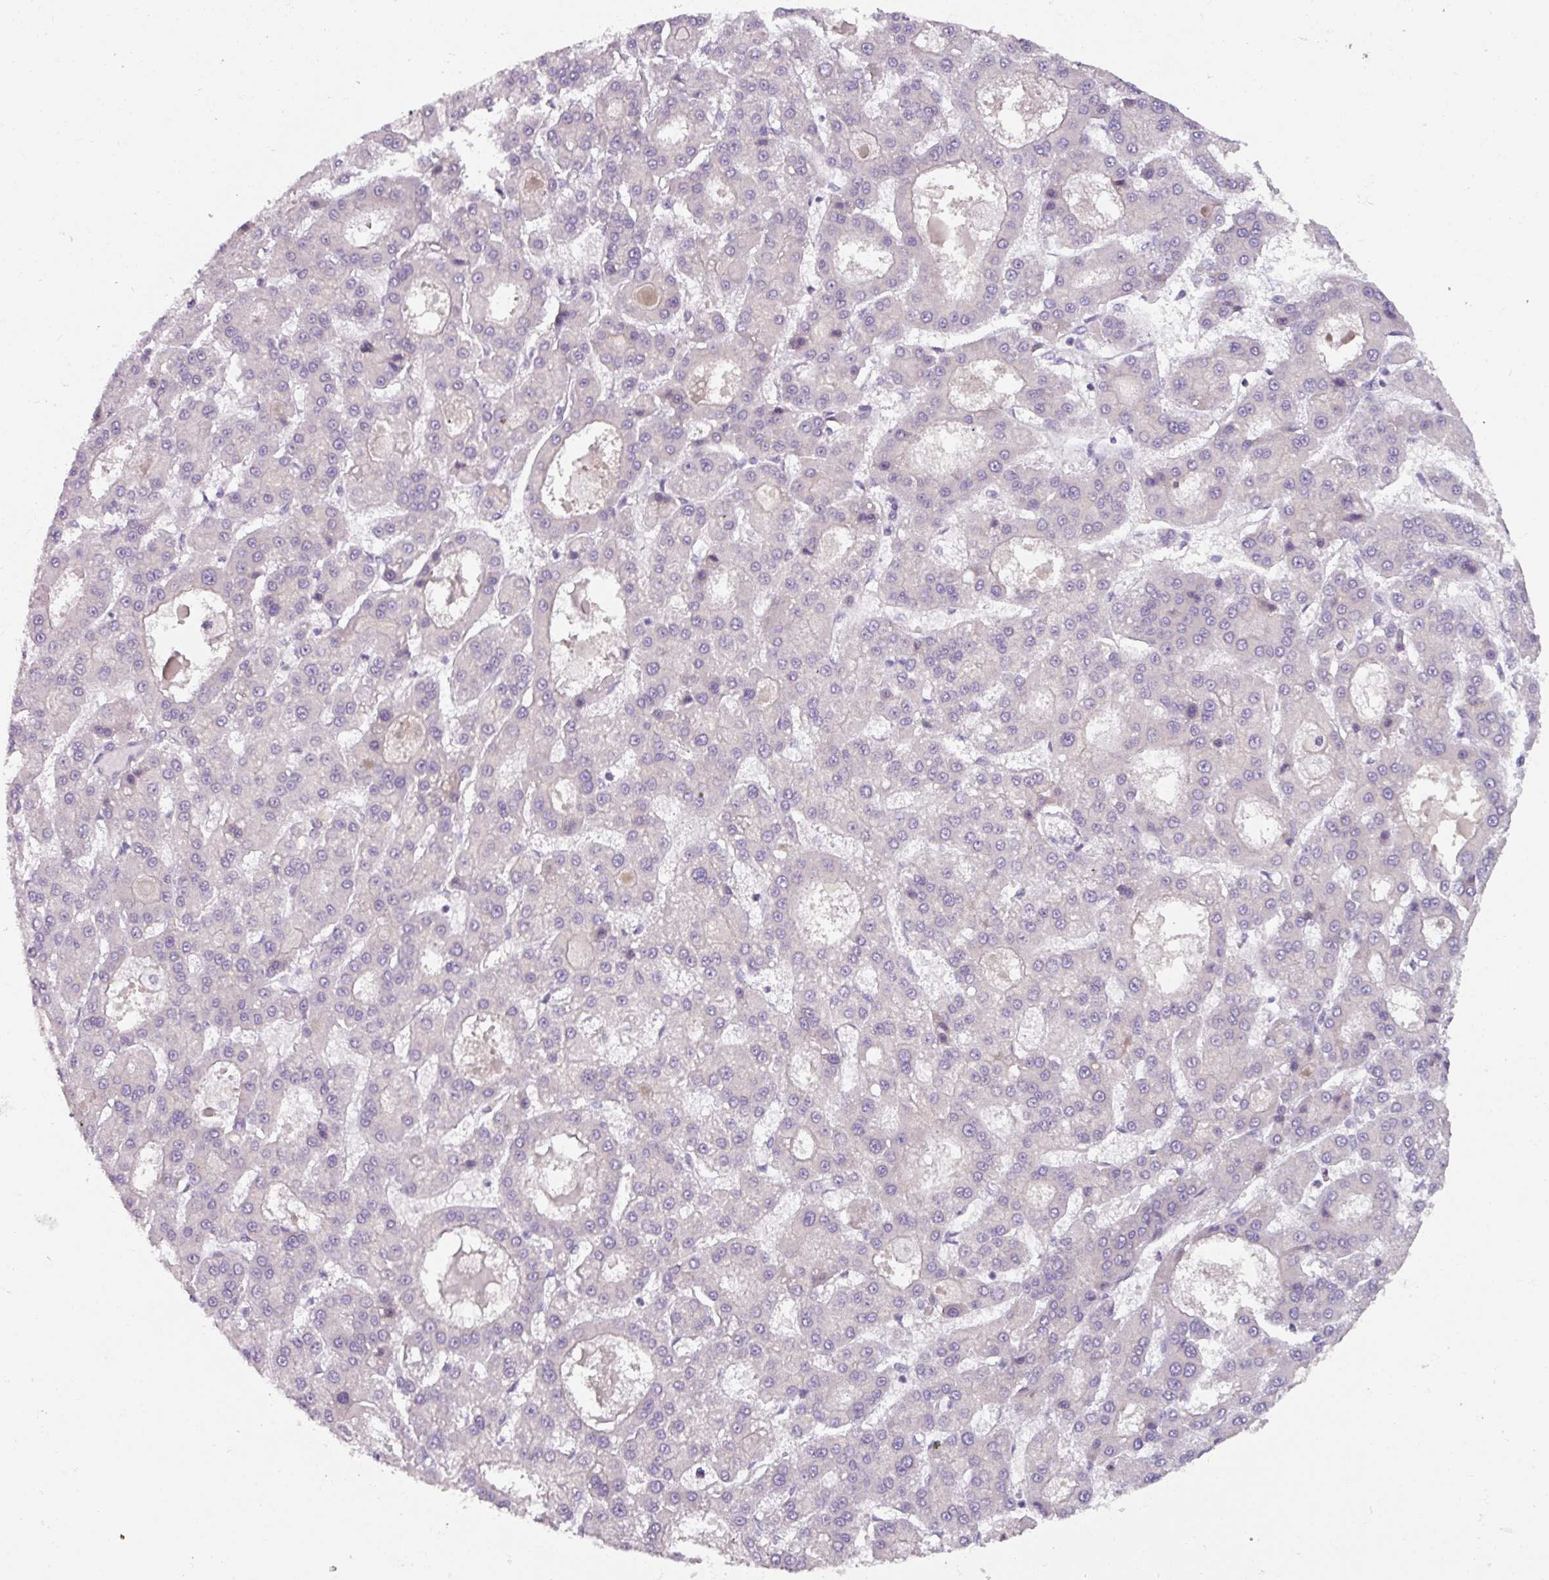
{"staining": {"intensity": "negative", "quantity": "none", "location": "none"}, "tissue": "liver cancer", "cell_type": "Tumor cells", "image_type": "cancer", "snomed": [{"axis": "morphology", "description": "Carcinoma, Hepatocellular, NOS"}, {"axis": "topography", "description": "Liver"}], "caption": "A histopathology image of human liver hepatocellular carcinoma is negative for staining in tumor cells.", "gene": "SMIM11", "patient": {"sex": "male", "age": 70}}